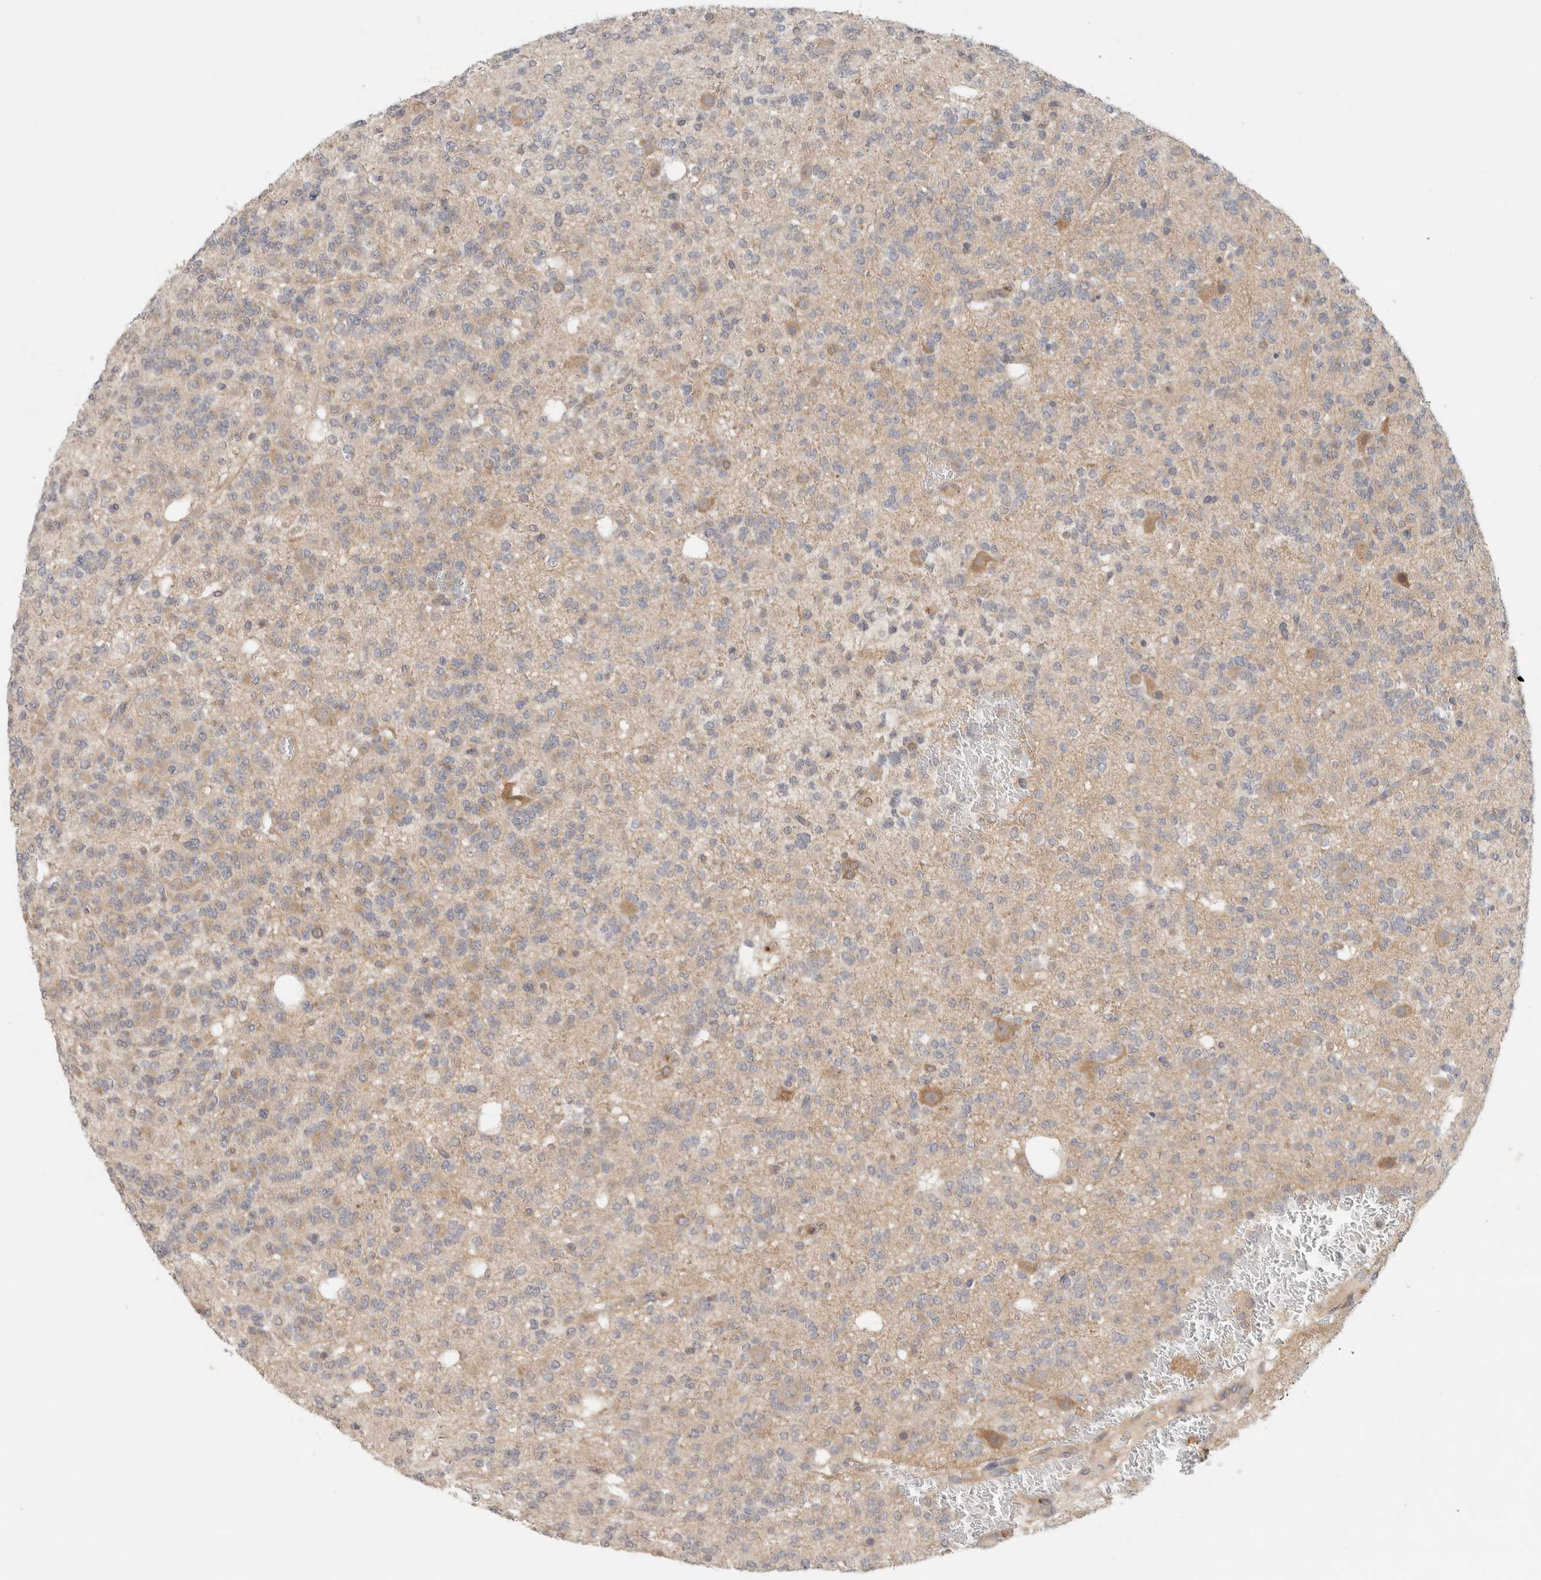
{"staining": {"intensity": "weak", "quantity": "25%-75%", "location": "cytoplasmic/membranous"}, "tissue": "glioma", "cell_type": "Tumor cells", "image_type": "cancer", "snomed": [{"axis": "morphology", "description": "Glioma, malignant, Low grade"}, {"axis": "topography", "description": "Brain"}], "caption": "Human glioma stained for a protein (brown) exhibits weak cytoplasmic/membranous positive positivity in about 25%-75% of tumor cells.", "gene": "SGK1", "patient": {"sex": "male", "age": 38}}